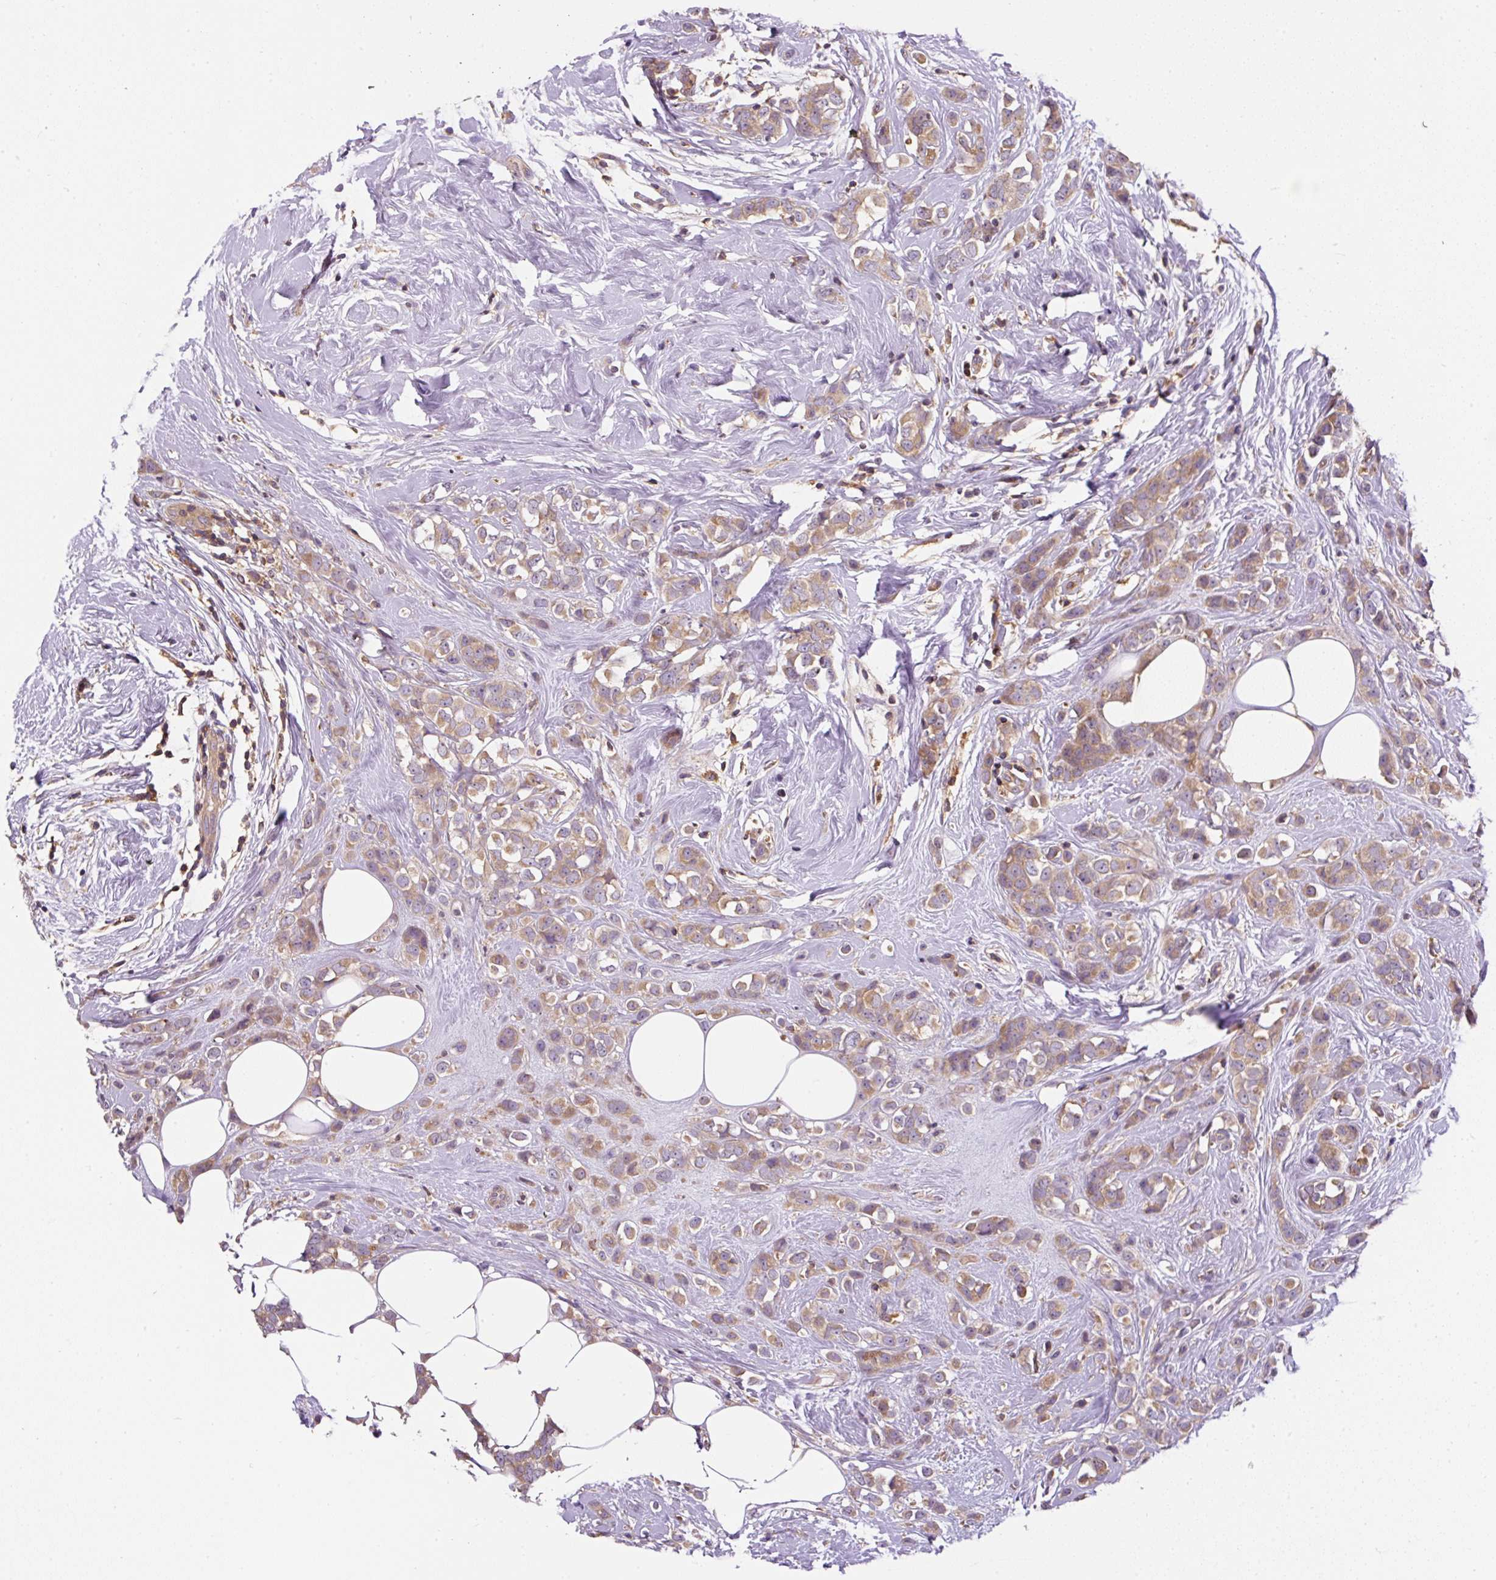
{"staining": {"intensity": "weak", "quantity": ">75%", "location": "cytoplasmic/membranous"}, "tissue": "breast cancer", "cell_type": "Tumor cells", "image_type": "cancer", "snomed": [{"axis": "morphology", "description": "Duct carcinoma"}, {"axis": "topography", "description": "Breast"}], "caption": "About >75% of tumor cells in breast cancer (invasive ductal carcinoma) demonstrate weak cytoplasmic/membranous protein staining as visualized by brown immunohistochemical staining.", "gene": "CCDC28A", "patient": {"sex": "female", "age": 80}}